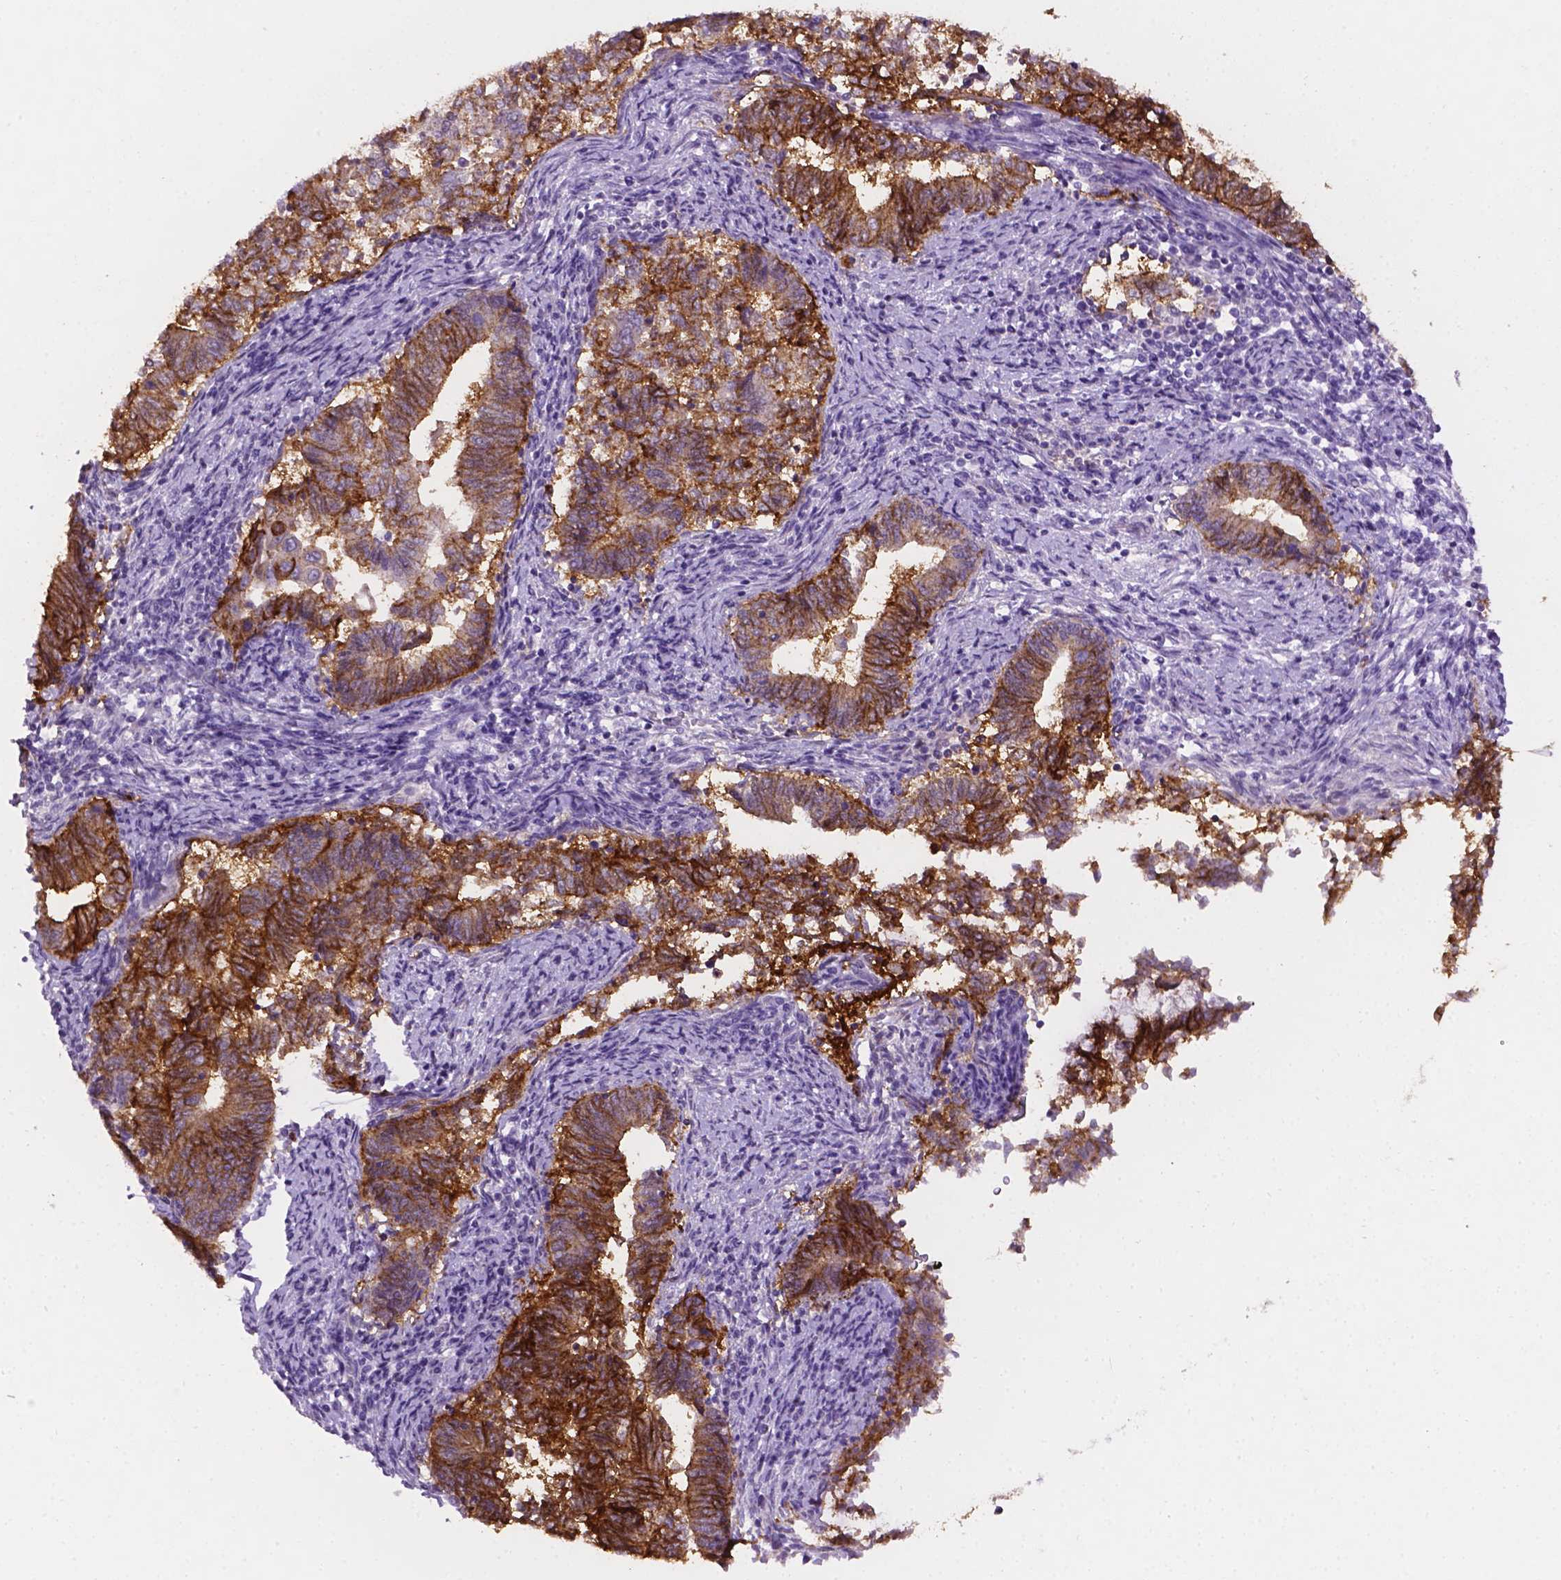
{"staining": {"intensity": "strong", "quantity": "25%-75%", "location": "cytoplasmic/membranous"}, "tissue": "endometrial cancer", "cell_type": "Tumor cells", "image_type": "cancer", "snomed": [{"axis": "morphology", "description": "Adenocarcinoma, NOS"}, {"axis": "topography", "description": "Endometrium"}], "caption": "High-power microscopy captured an immunohistochemistry (IHC) histopathology image of endometrial cancer (adenocarcinoma), revealing strong cytoplasmic/membranous positivity in approximately 25%-75% of tumor cells. Nuclei are stained in blue.", "gene": "TACSTD2", "patient": {"sex": "female", "age": 65}}